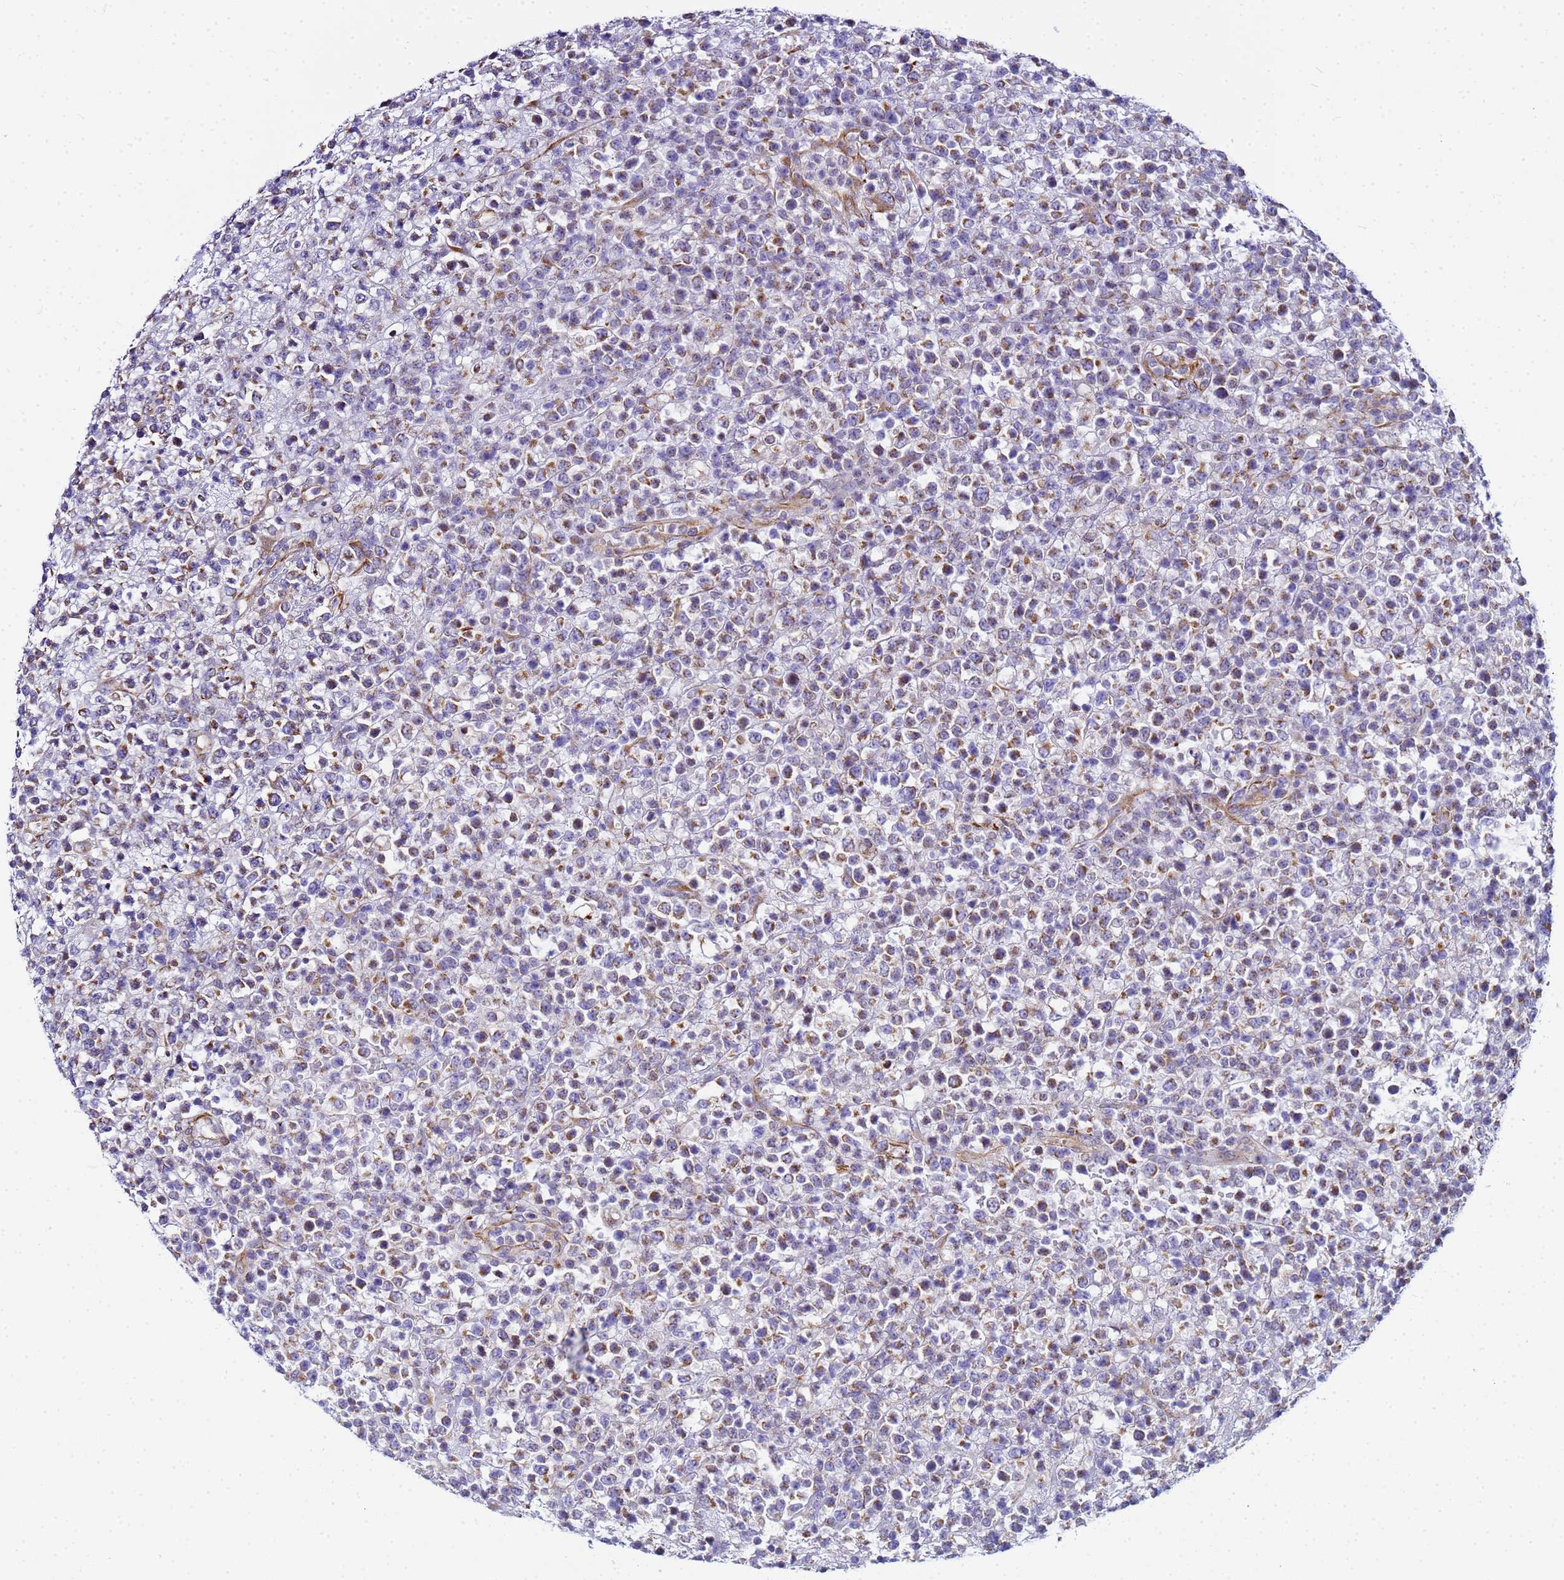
{"staining": {"intensity": "moderate", "quantity": "25%-75%", "location": "cytoplasmic/membranous"}, "tissue": "lymphoma", "cell_type": "Tumor cells", "image_type": "cancer", "snomed": [{"axis": "morphology", "description": "Malignant lymphoma, non-Hodgkin's type, High grade"}, {"axis": "topography", "description": "Colon"}], "caption": "The histopathology image displays a brown stain indicating the presence of a protein in the cytoplasmic/membranous of tumor cells in high-grade malignant lymphoma, non-Hodgkin's type.", "gene": "UBXN2B", "patient": {"sex": "female", "age": 53}}